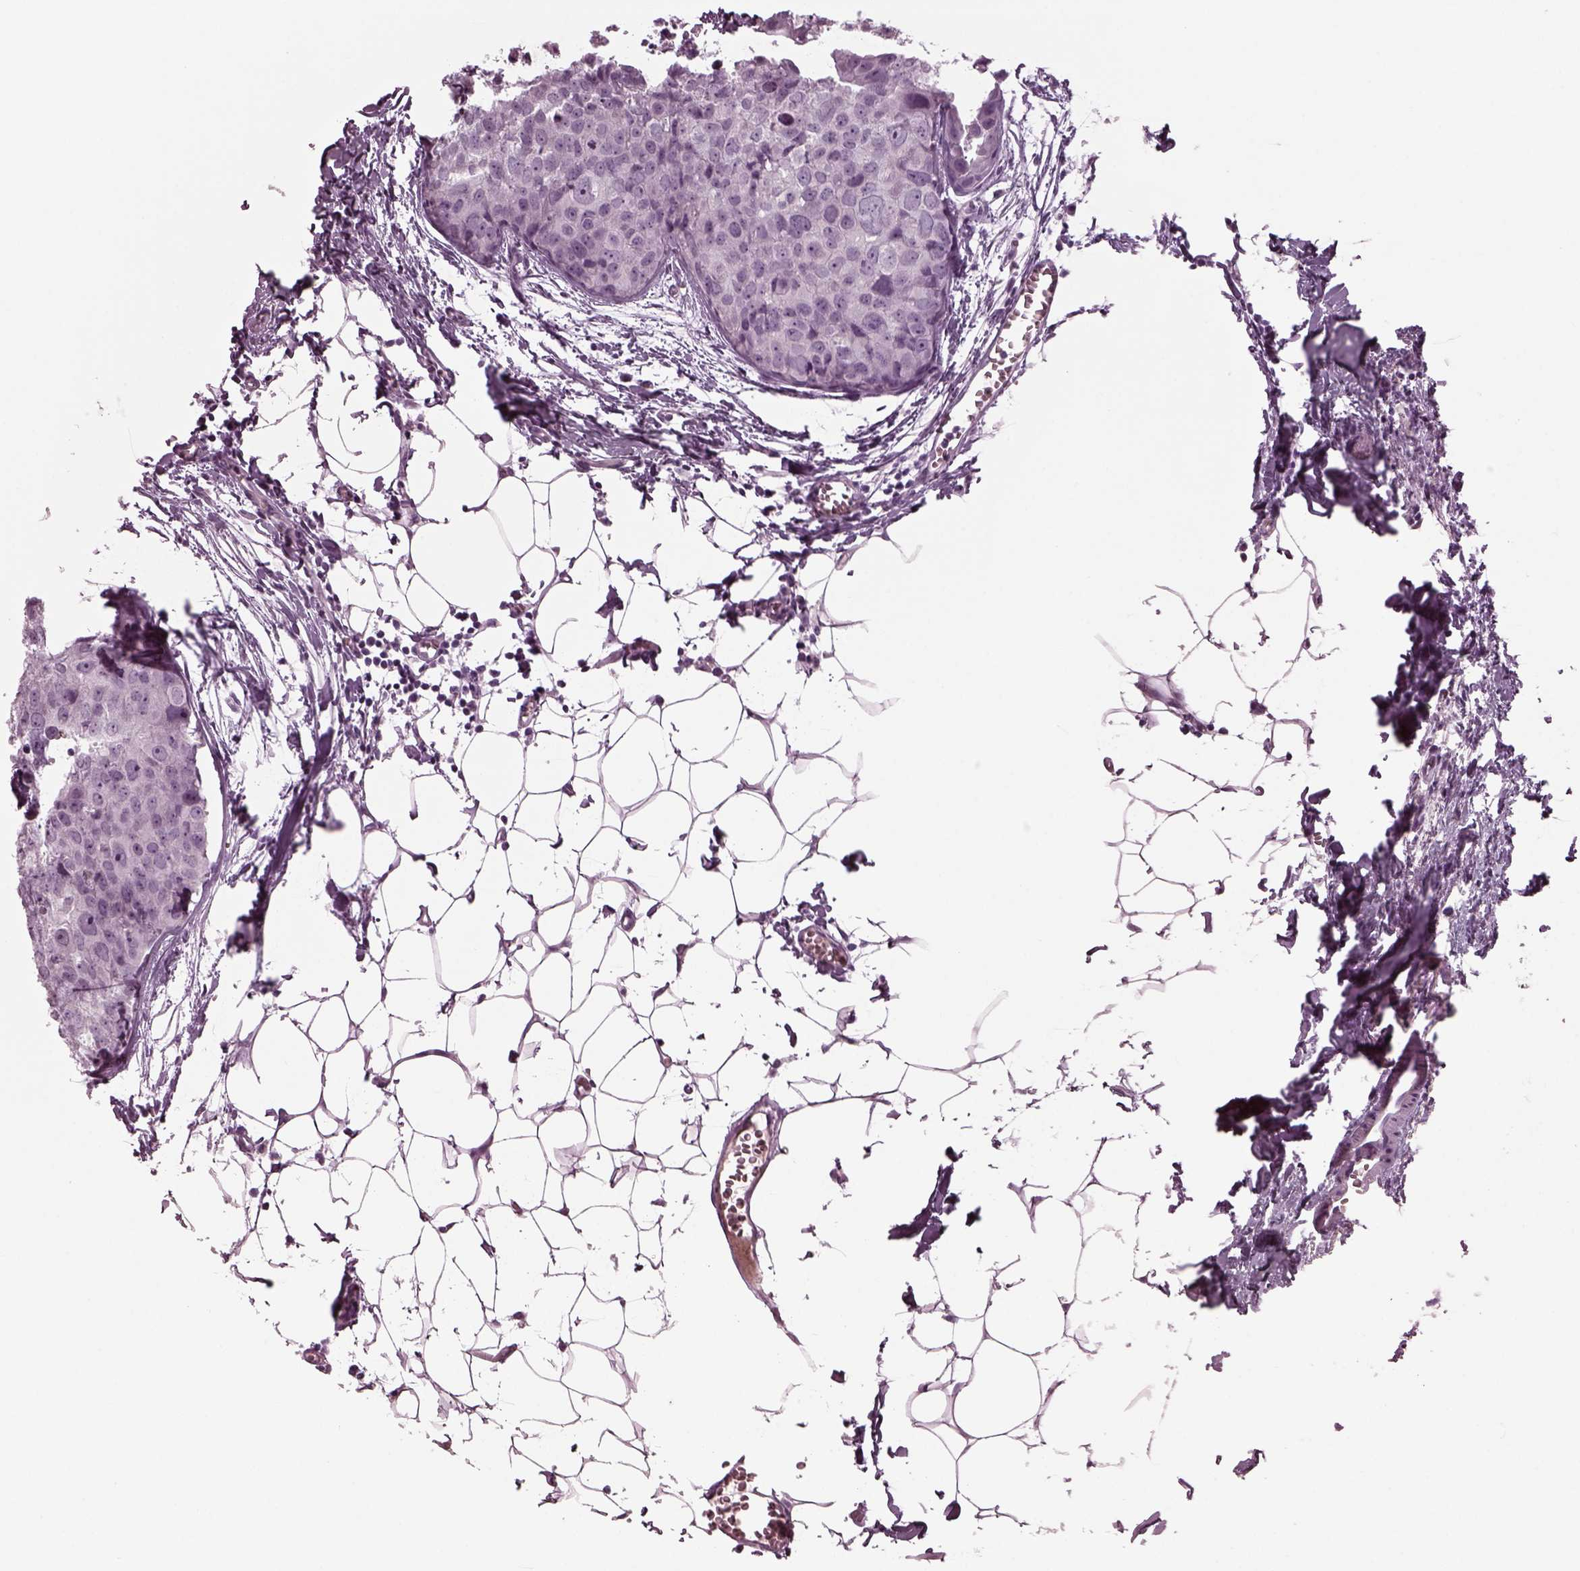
{"staining": {"intensity": "negative", "quantity": "none", "location": "none"}, "tissue": "breast cancer", "cell_type": "Tumor cells", "image_type": "cancer", "snomed": [{"axis": "morphology", "description": "Duct carcinoma"}, {"axis": "topography", "description": "Breast"}], "caption": "IHC histopathology image of neoplastic tissue: infiltrating ductal carcinoma (breast) stained with DAB (3,3'-diaminobenzidine) demonstrates no significant protein positivity in tumor cells.", "gene": "DPYSL5", "patient": {"sex": "female", "age": 38}}